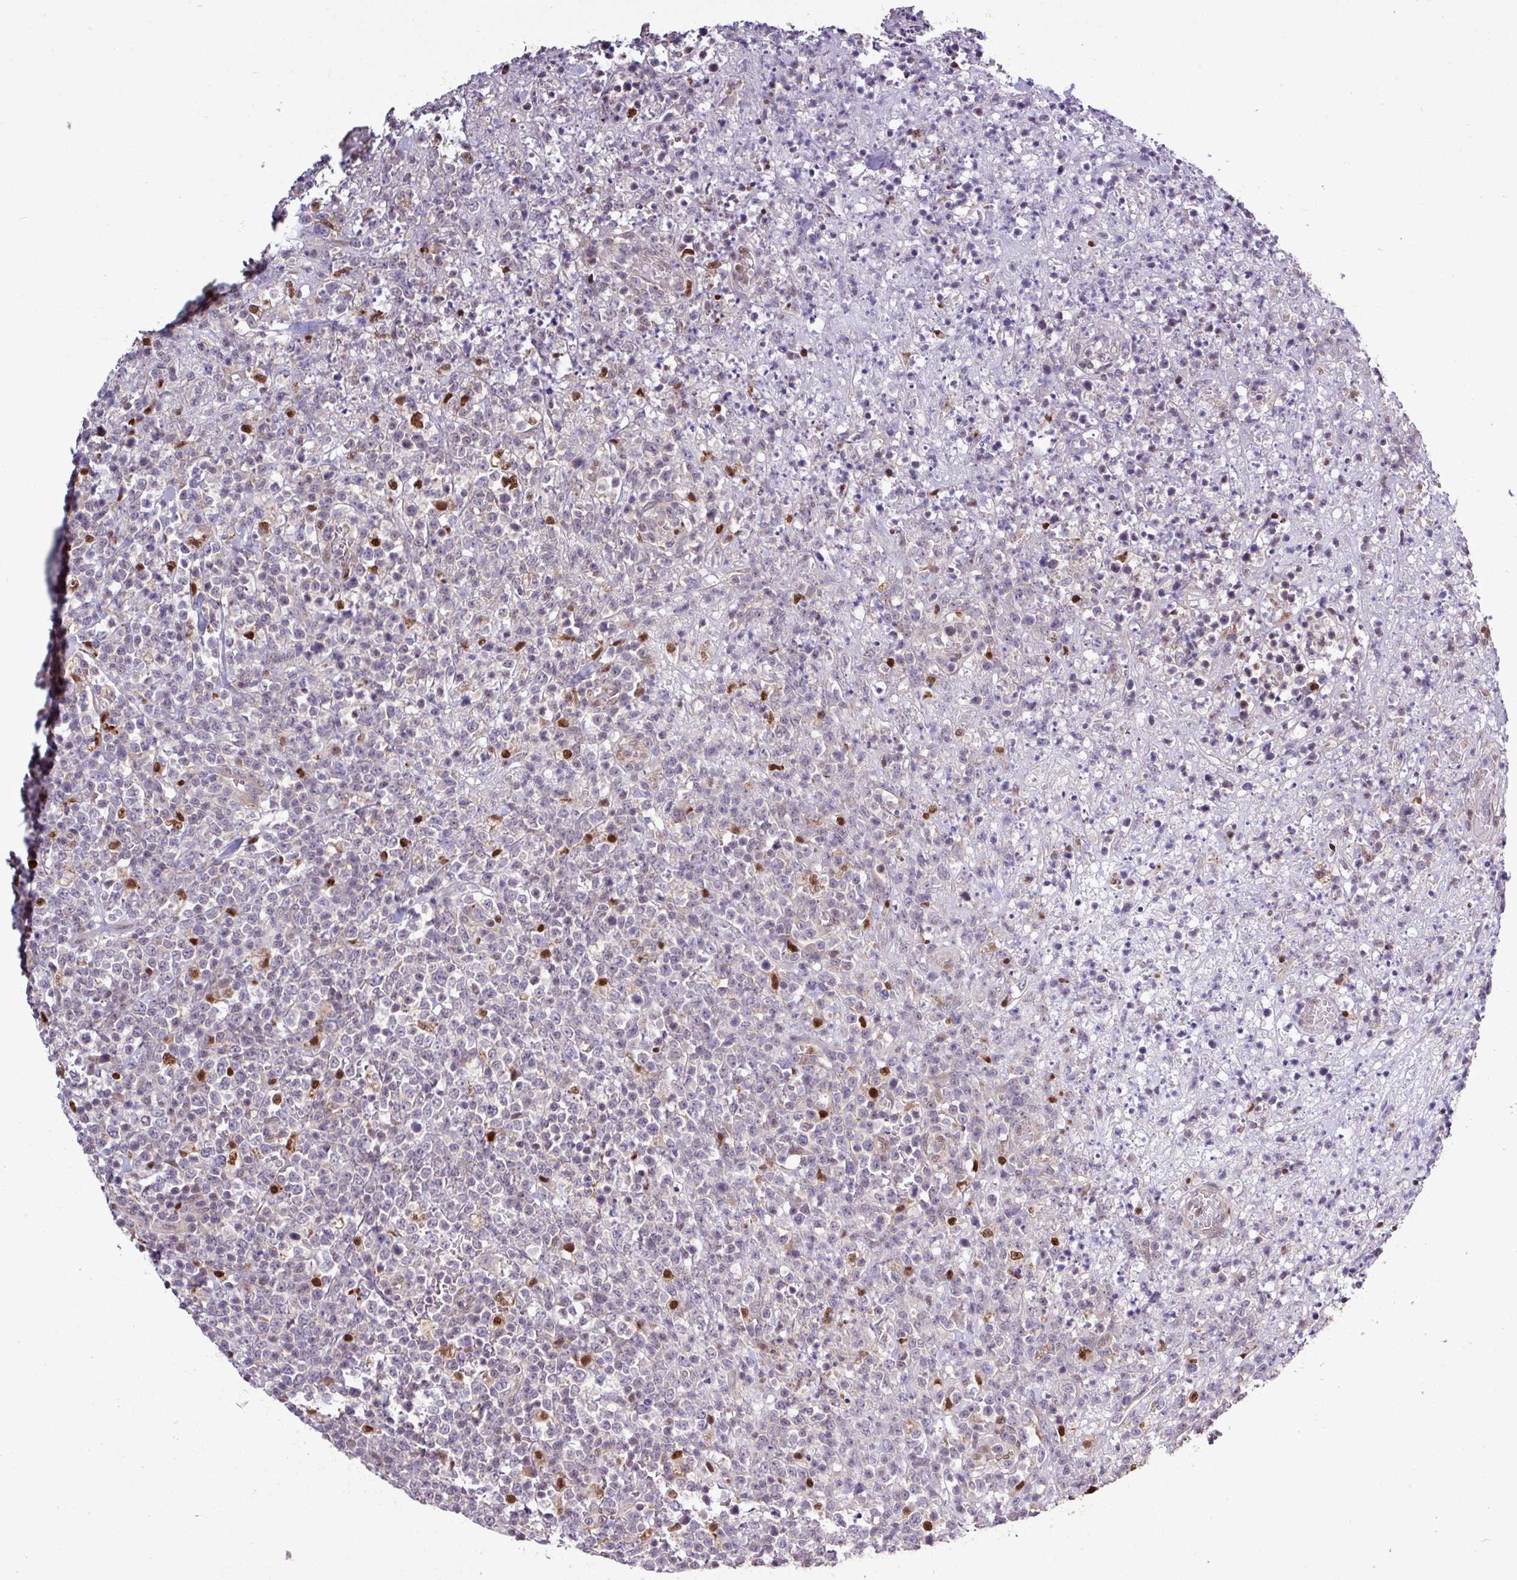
{"staining": {"intensity": "negative", "quantity": "none", "location": "none"}, "tissue": "lymphoma", "cell_type": "Tumor cells", "image_type": "cancer", "snomed": [{"axis": "morphology", "description": "Malignant lymphoma, non-Hodgkin's type, High grade"}, {"axis": "topography", "description": "Colon"}], "caption": "This is an immunohistochemistry (IHC) photomicrograph of human malignant lymphoma, non-Hodgkin's type (high-grade). There is no positivity in tumor cells.", "gene": "SKIC2", "patient": {"sex": "female", "age": 53}}